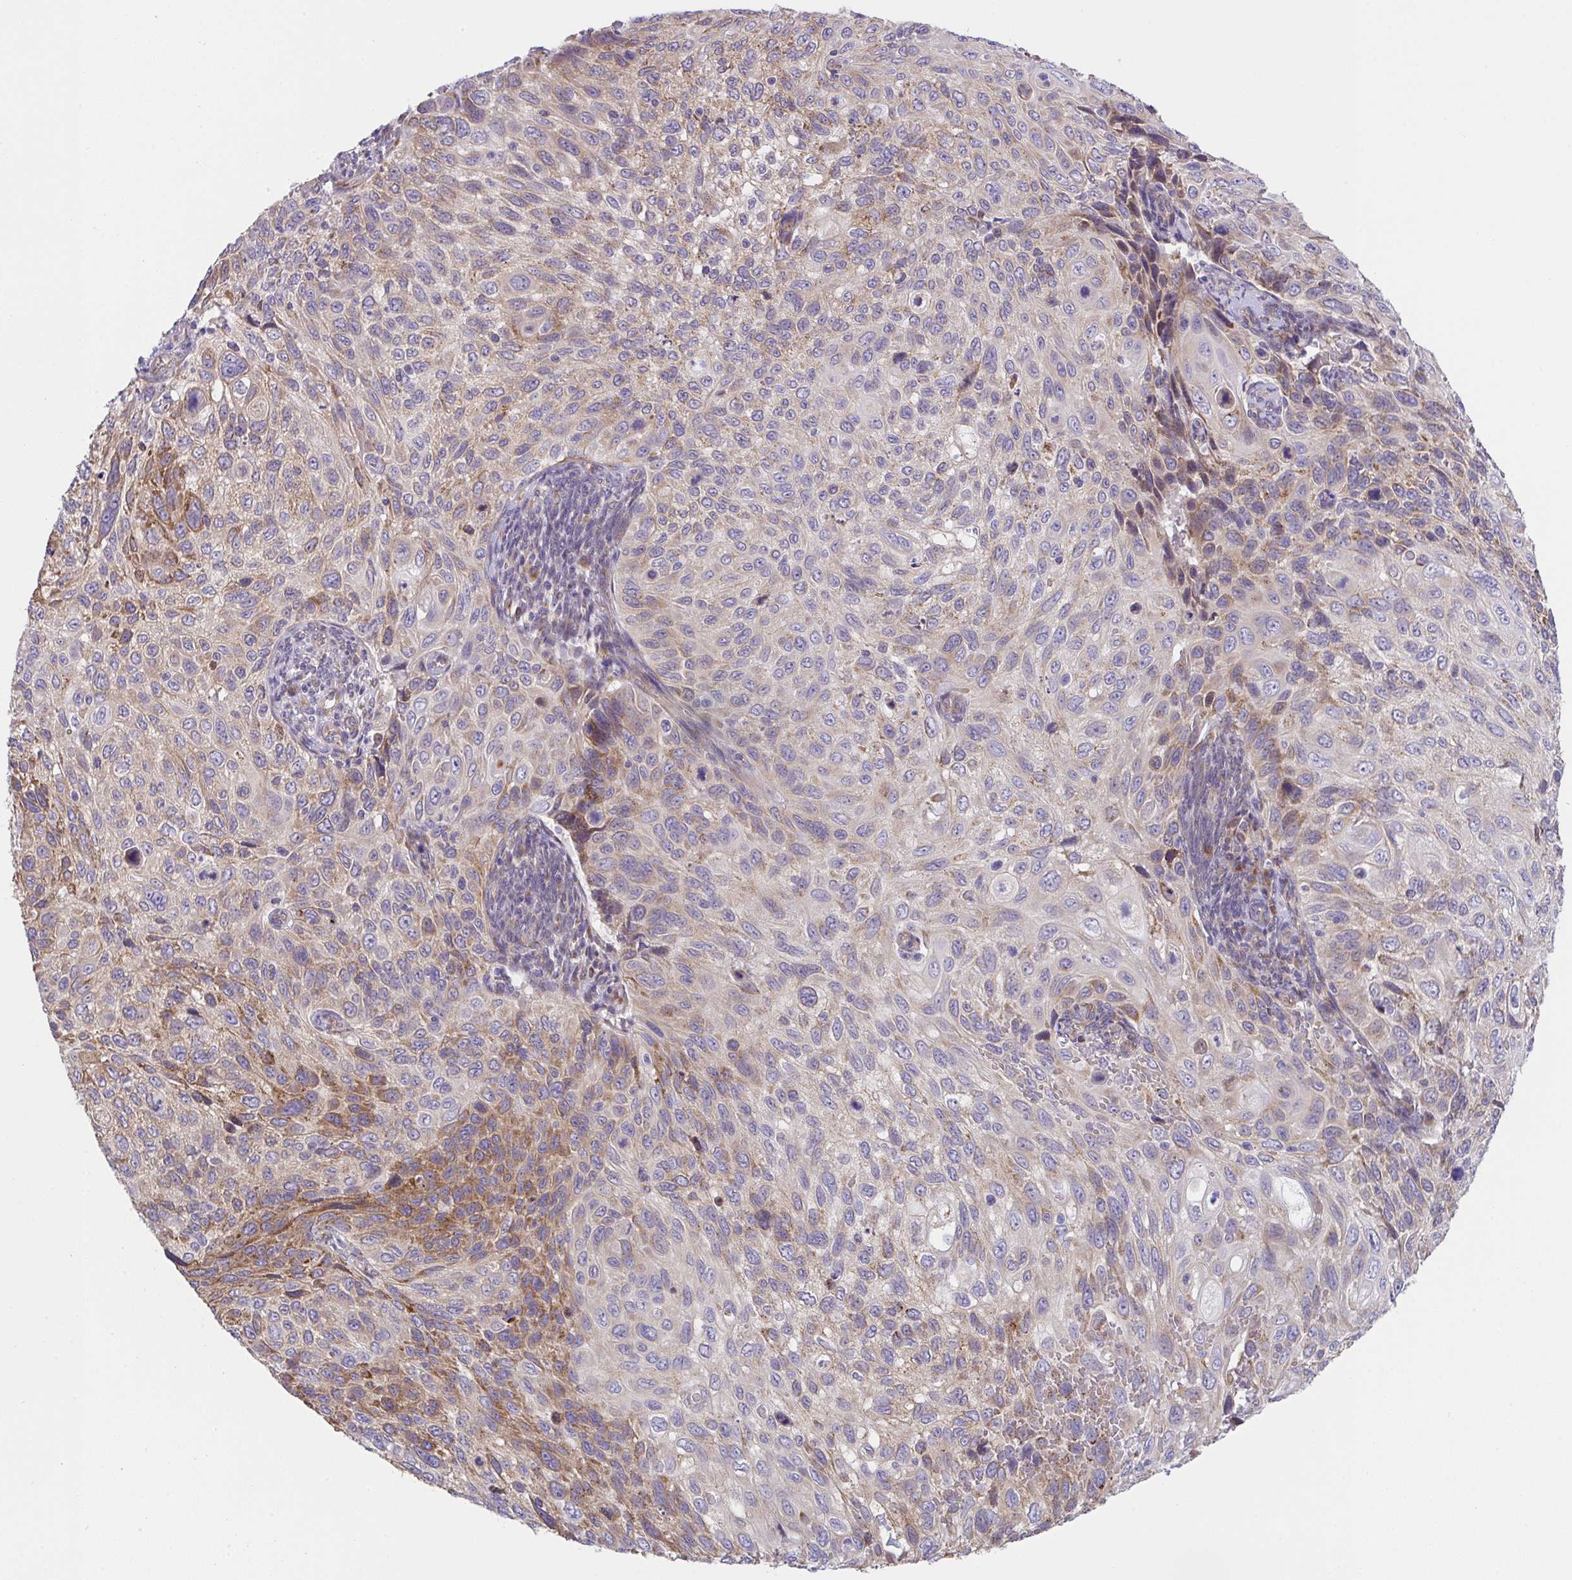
{"staining": {"intensity": "moderate", "quantity": "<25%", "location": "cytoplasmic/membranous"}, "tissue": "cervical cancer", "cell_type": "Tumor cells", "image_type": "cancer", "snomed": [{"axis": "morphology", "description": "Squamous cell carcinoma, NOS"}, {"axis": "topography", "description": "Cervix"}], "caption": "This histopathology image displays cervical cancer (squamous cell carcinoma) stained with immunohistochemistry (IHC) to label a protein in brown. The cytoplasmic/membranous of tumor cells show moderate positivity for the protein. Nuclei are counter-stained blue.", "gene": "MIA3", "patient": {"sex": "female", "age": 70}}